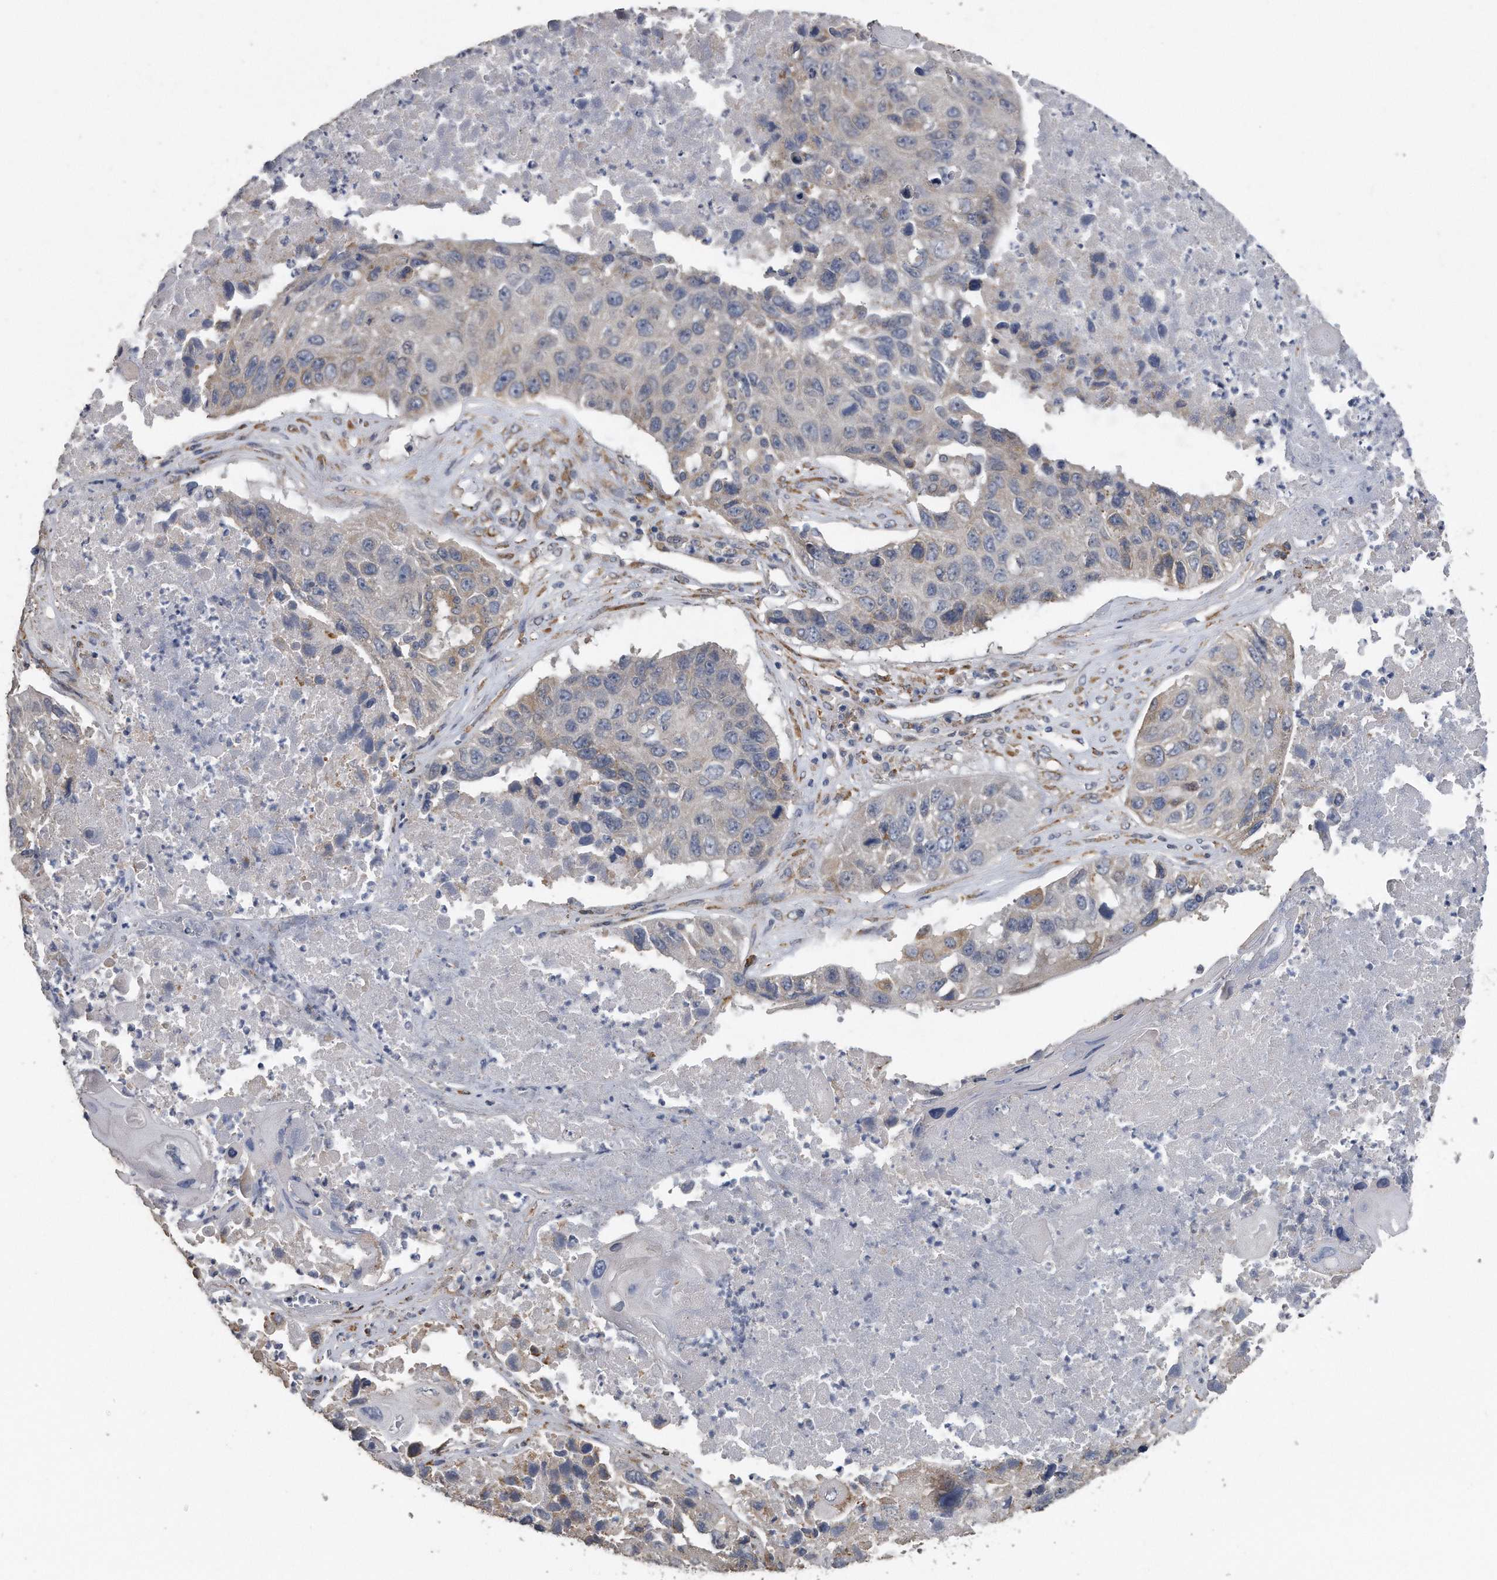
{"staining": {"intensity": "negative", "quantity": "none", "location": "none"}, "tissue": "lung cancer", "cell_type": "Tumor cells", "image_type": "cancer", "snomed": [{"axis": "morphology", "description": "Squamous cell carcinoma, NOS"}, {"axis": "topography", "description": "Lung"}], "caption": "Squamous cell carcinoma (lung) was stained to show a protein in brown. There is no significant staining in tumor cells. (DAB (3,3'-diaminobenzidine) immunohistochemistry (IHC), high magnification).", "gene": "PCLO", "patient": {"sex": "male", "age": 61}}